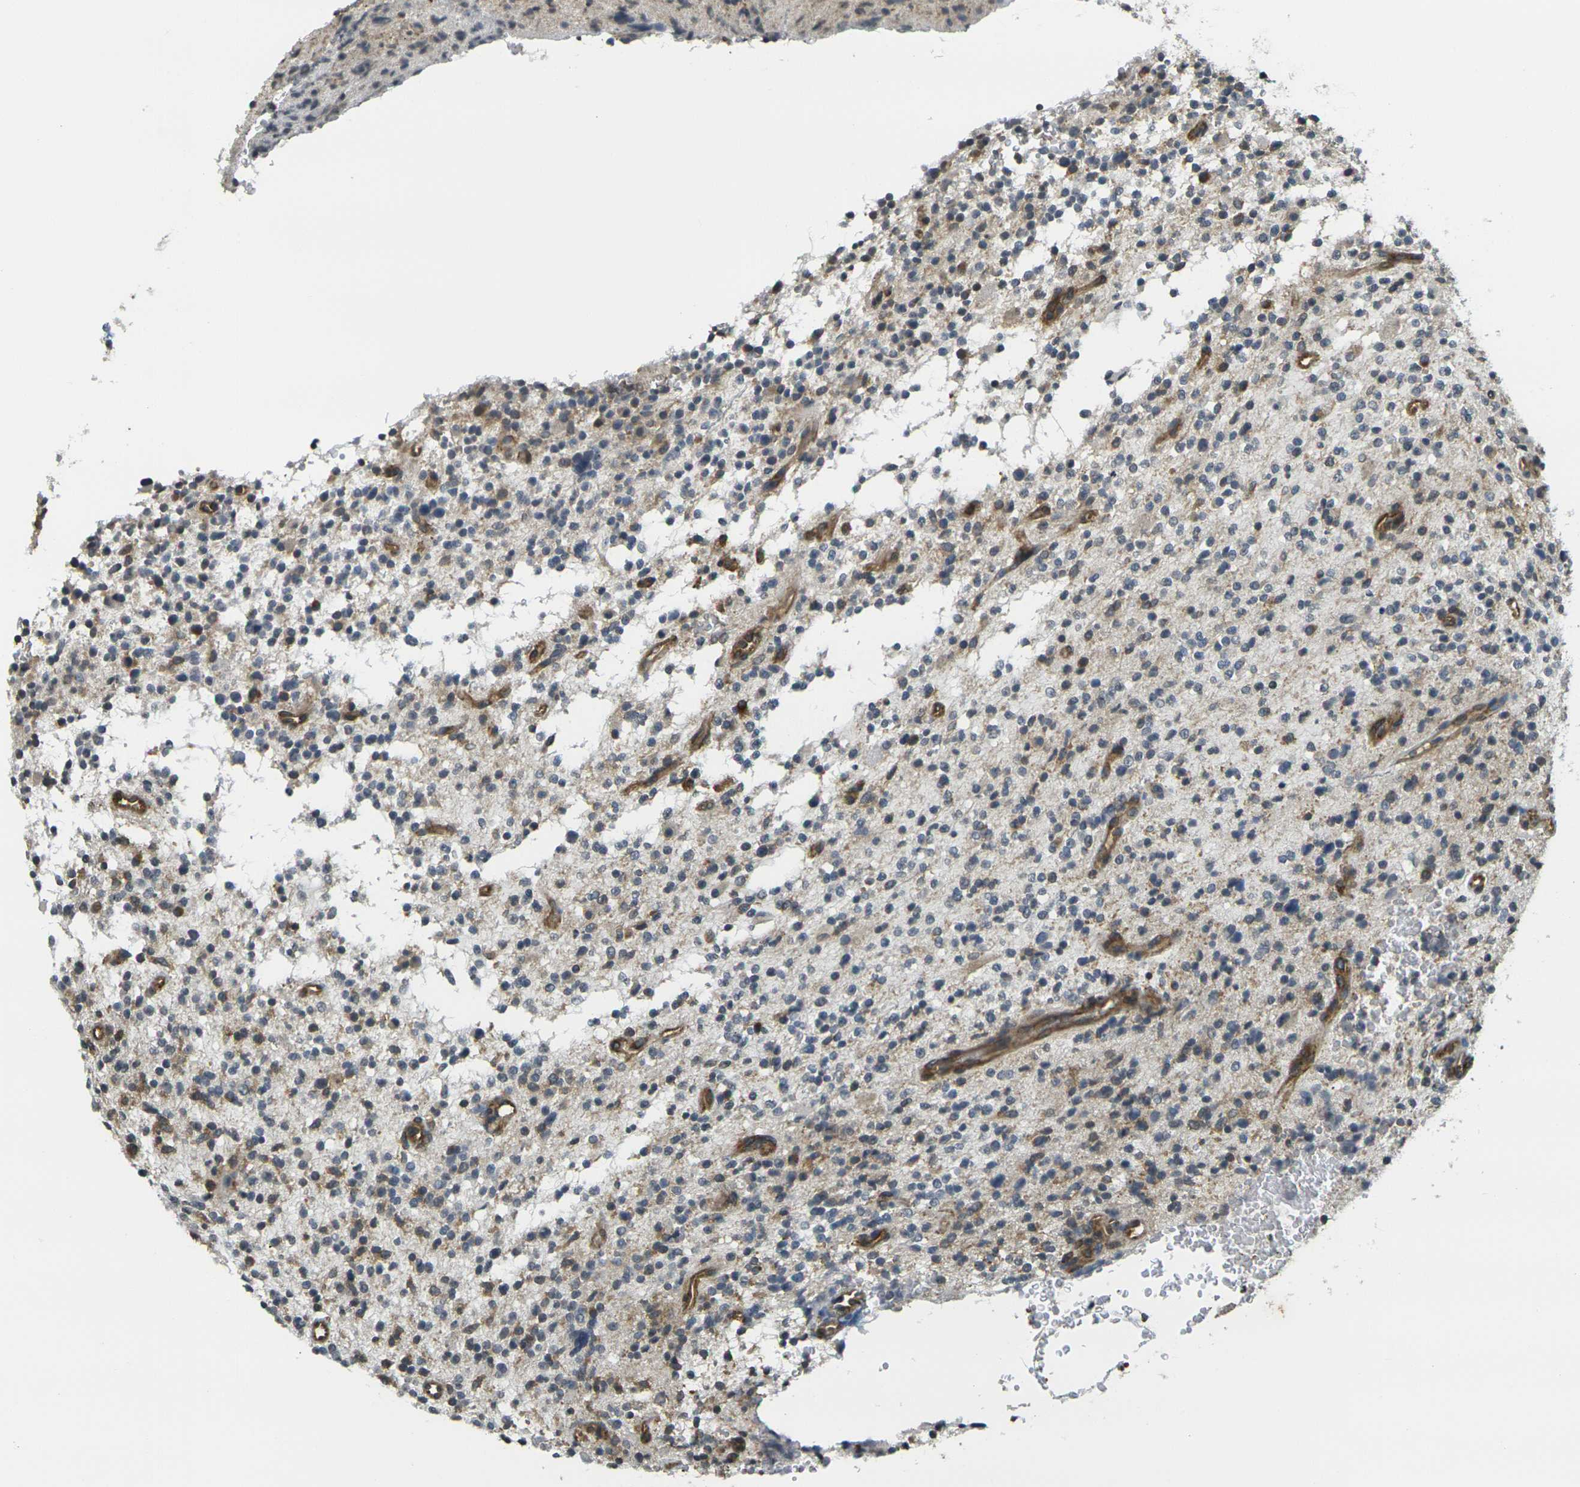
{"staining": {"intensity": "moderate", "quantity": "<25%", "location": "cytoplasmic/membranous"}, "tissue": "glioma", "cell_type": "Tumor cells", "image_type": "cancer", "snomed": [{"axis": "morphology", "description": "Glioma, malignant, High grade"}, {"axis": "topography", "description": "Brain"}], "caption": "Moderate cytoplasmic/membranous protein expression is identified in about <25% of tumor cells in glioma.", "gene": "CAST", "patient": {"sex": "male", "age": 48}}